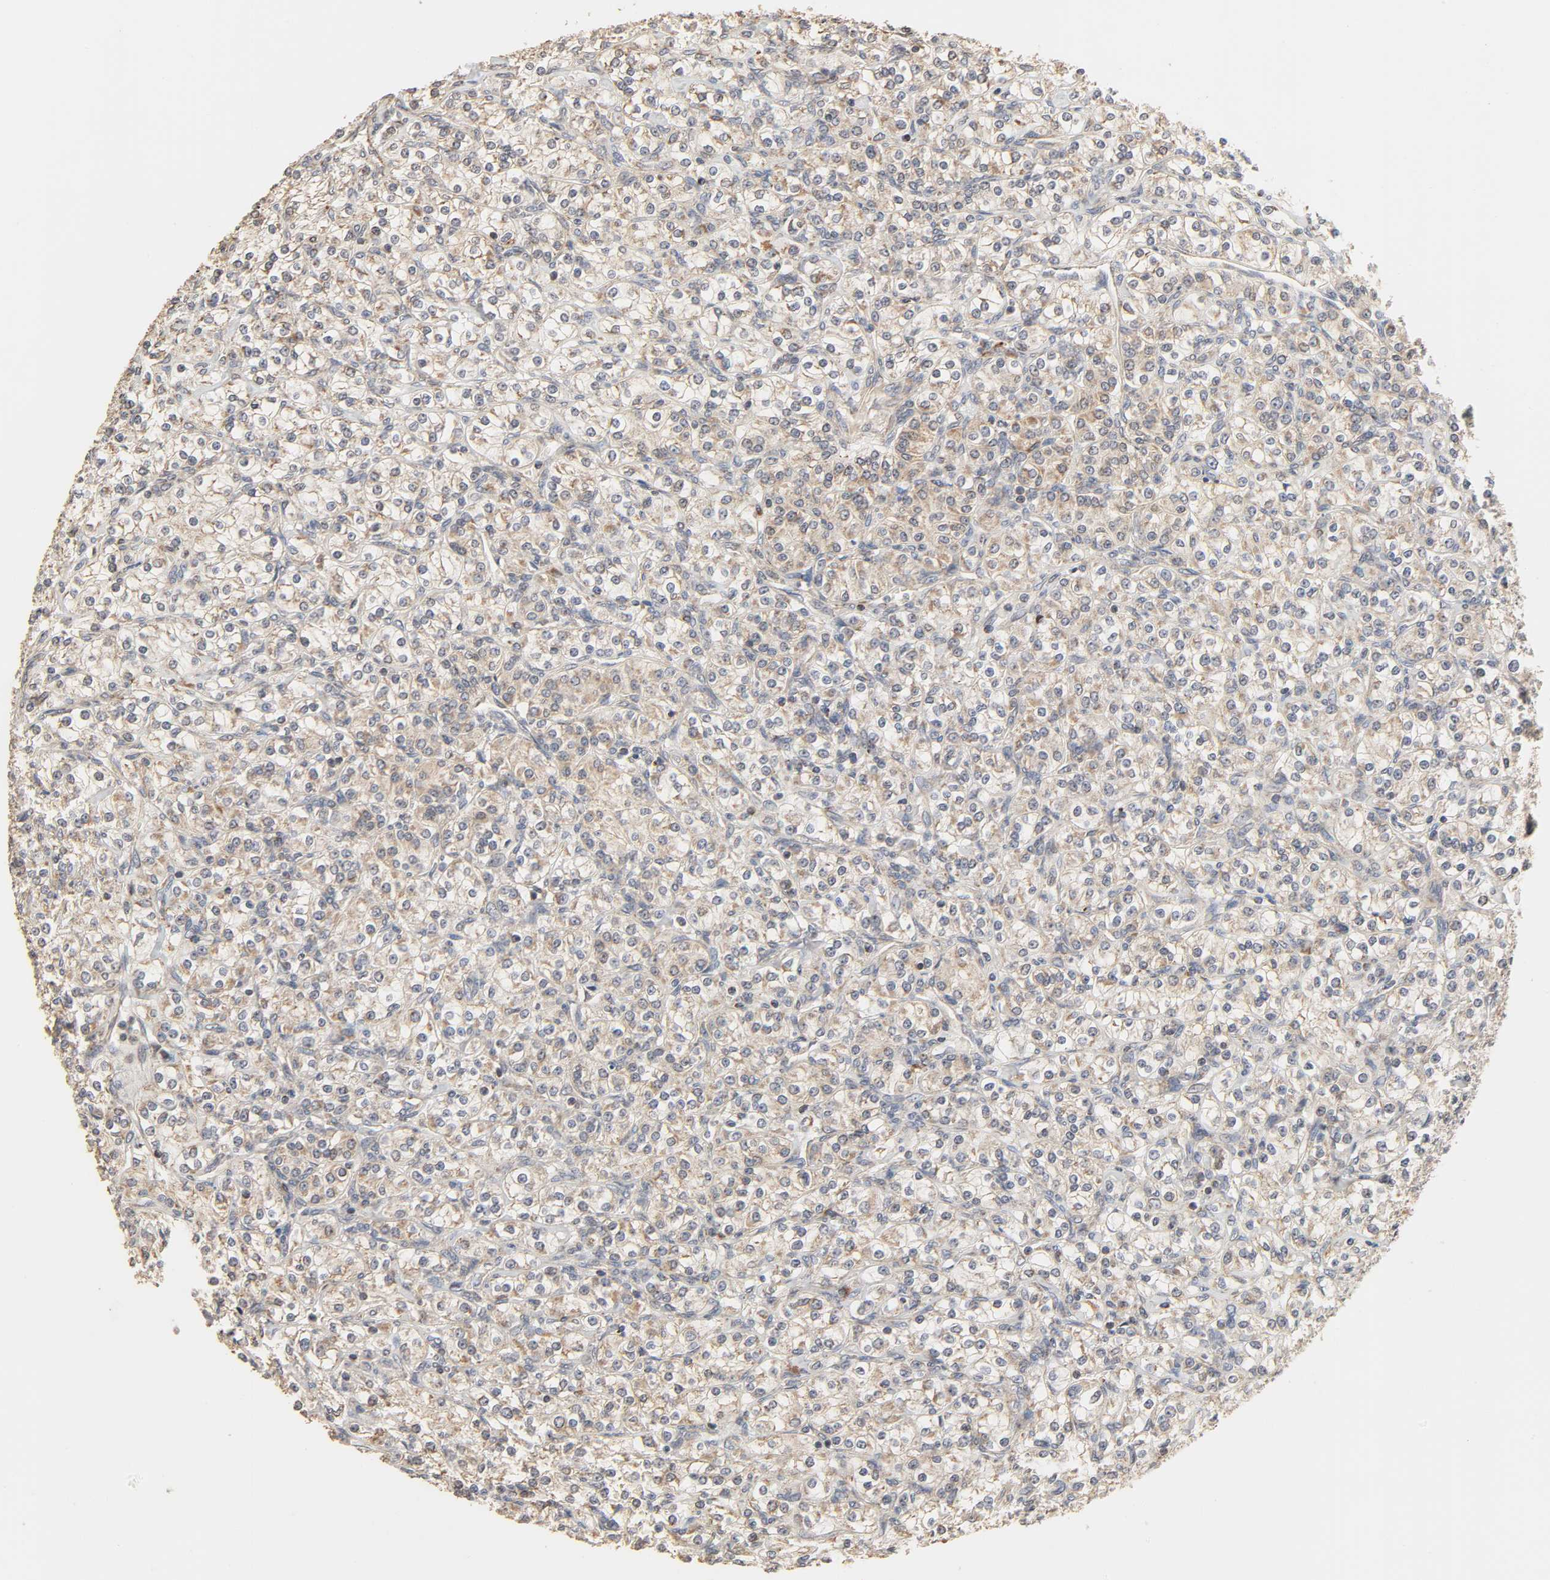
{"staining": {"intensity": "weak", "quantity": "25%-75%", "location": "cytoplasmic/membranous"}, "tissue": "renal cancer", "cell_type": "Tumor cells", "image_type": "cancer", "snomed": [{"axis": "morphology", "description": "Adenocarcinoma, NOS"}, {"axis": "topography", "description": "Kidney"}], "caption": "IHC (DAB) staining of renal cancer (adenocarcinoma) shows weak cytoplasmic/membranous protein expression in about 25%-75% of tumor cells. (DAB IHC with brightfield microscopy, high magnification).", "gene": "CLEC4E", "patient": {"sex": "male", "age": 77}}